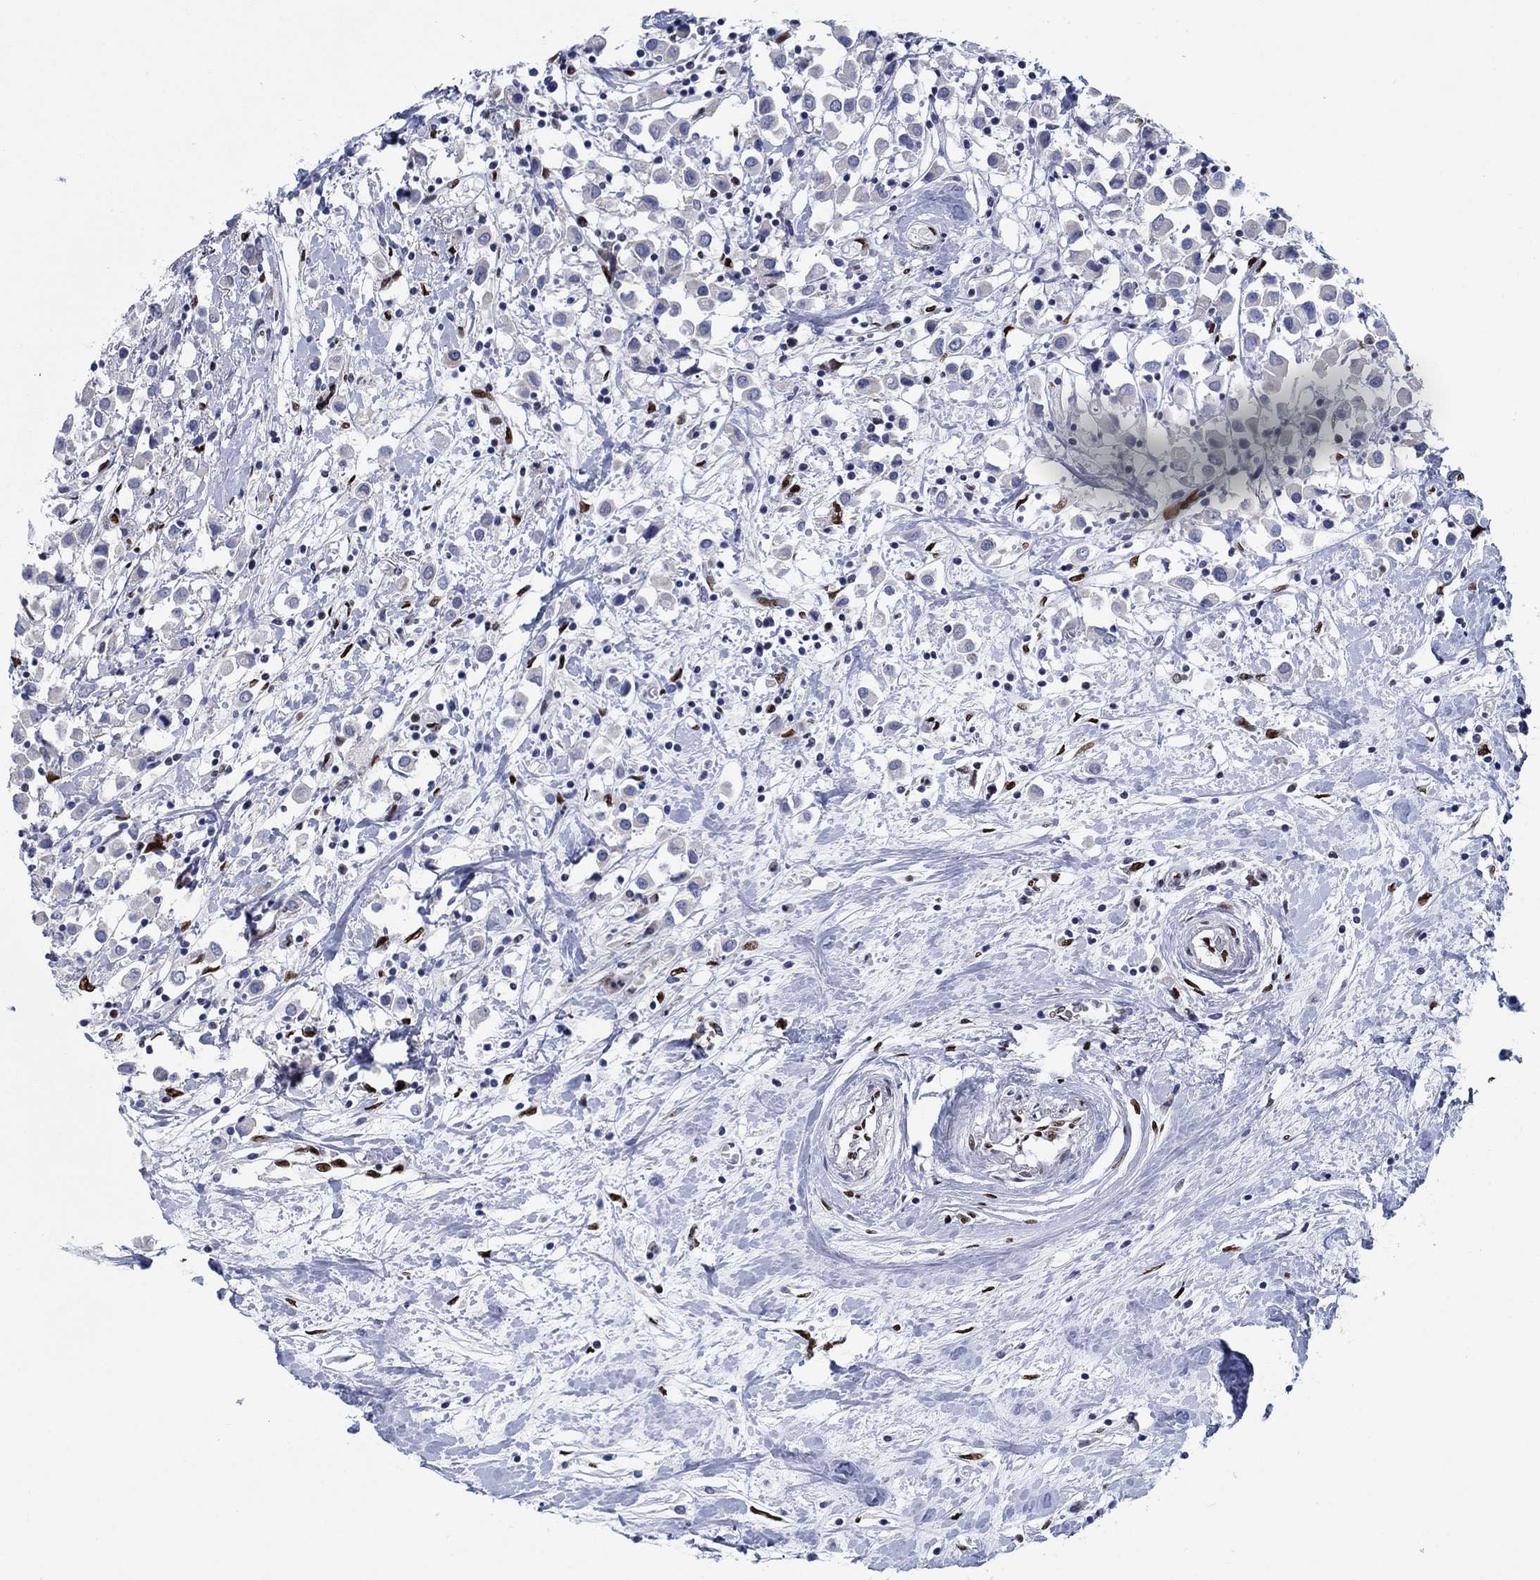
{"staining": {"intensity": "negative", "quantity": "none", "location": "none"}, "tissue": "breast cancer", "cell_type": "Tumor cells", "image_type": "cancer", "snomed": [{"axis": "morphology", "description": "Duct carcinoma"}, {"axis": "topography", "description": "Breast"}], "caption": "Breast cancer (infiltrating ductal carcinoma) stained for a protein using IHC demonstrates no staining tumor cells.", "gene": "ZEB1", "patient": {"sex": "female", "age": 61}}